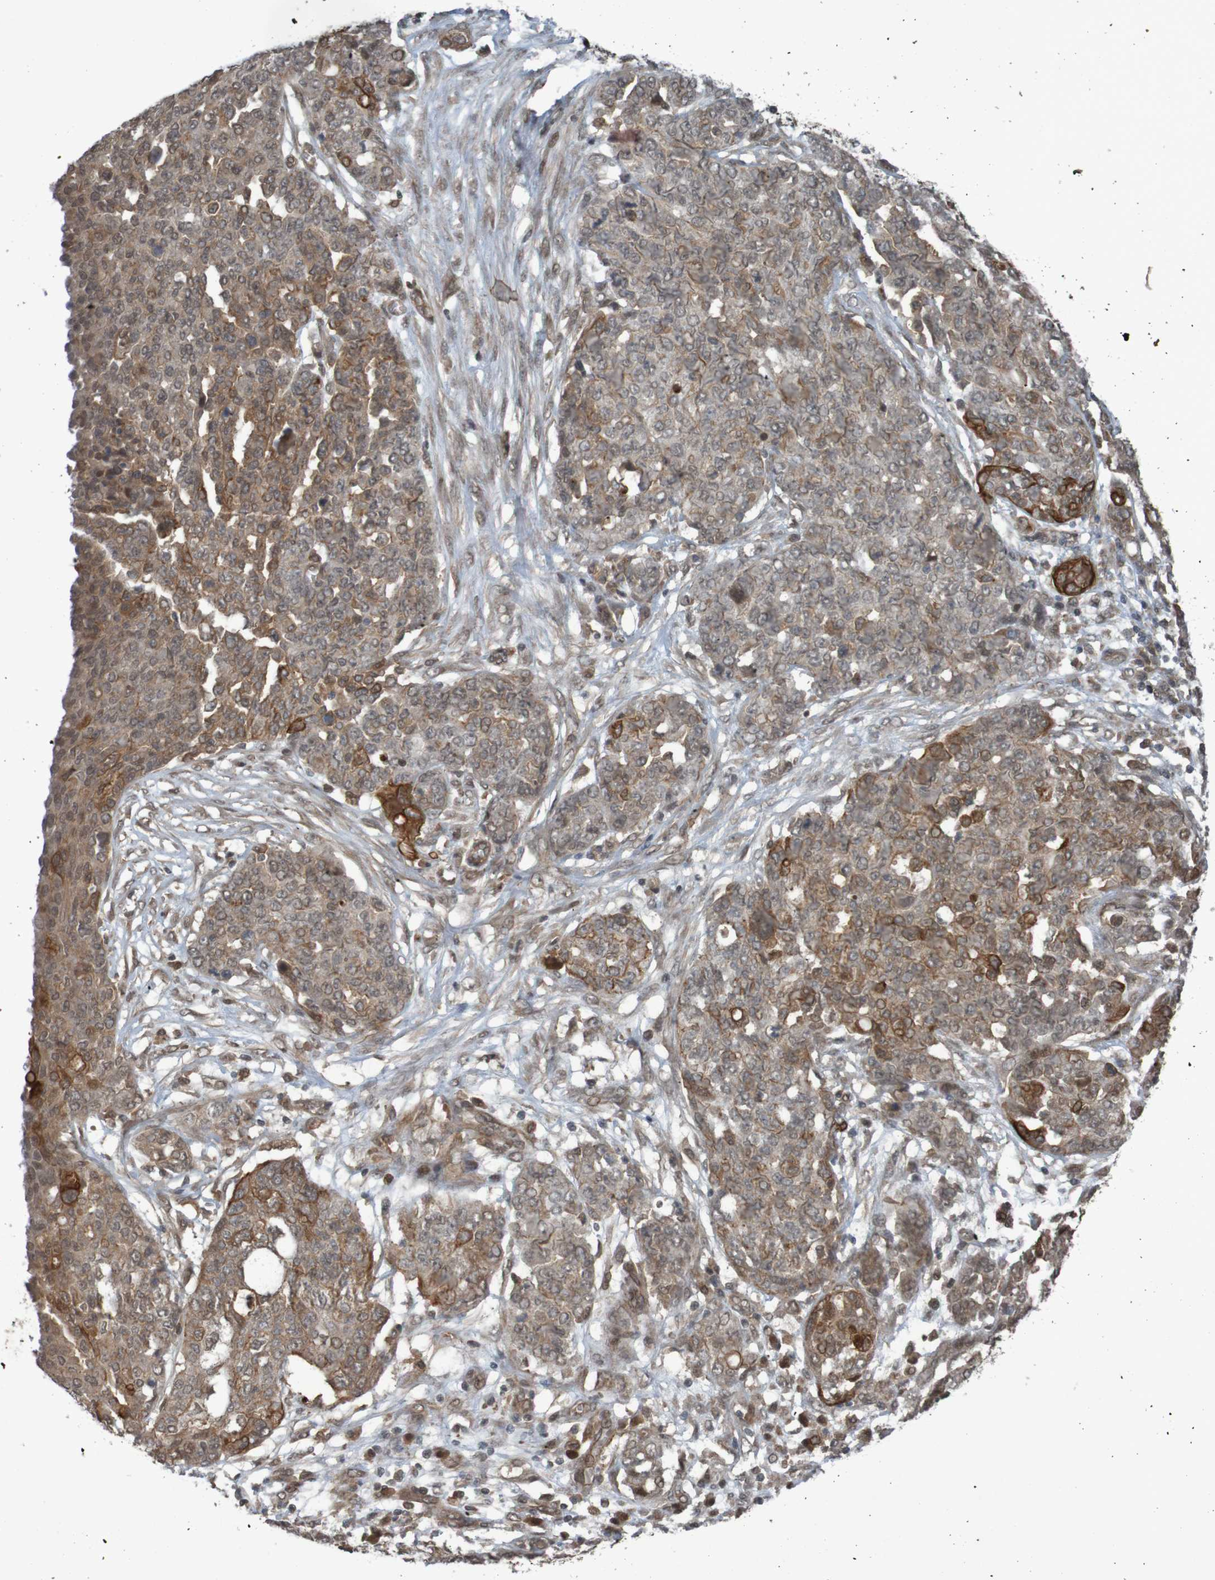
{"staining": {"intensity": "moderate", "quantity": ">75%", "location": "cytoplasmic/membranous"}, "tissue": "ovarian cancer", "cell_type": "Tumor cells", "image_type": "cancer", "snomed": [{"axis": "morphology", "description": "Cystadenocarcinoma, serous, NOS"}, {"axis": "topography", "description": "Soft tissue"}, {"axis": "topography", "description": "Ovary"}], "caption": "High-magnification brightfield microscopy of ovarian cancer stained with DAB (3,3'-diaminobenzidine) (brown) and counterstained with hematoxylin (blue). tumor cells exhibit moderate cytoplasmic/membranous staining is identified in about>75% of cells.", "gene": "ARHGEF11", "patient": {"sex": "female", "age": 57}}